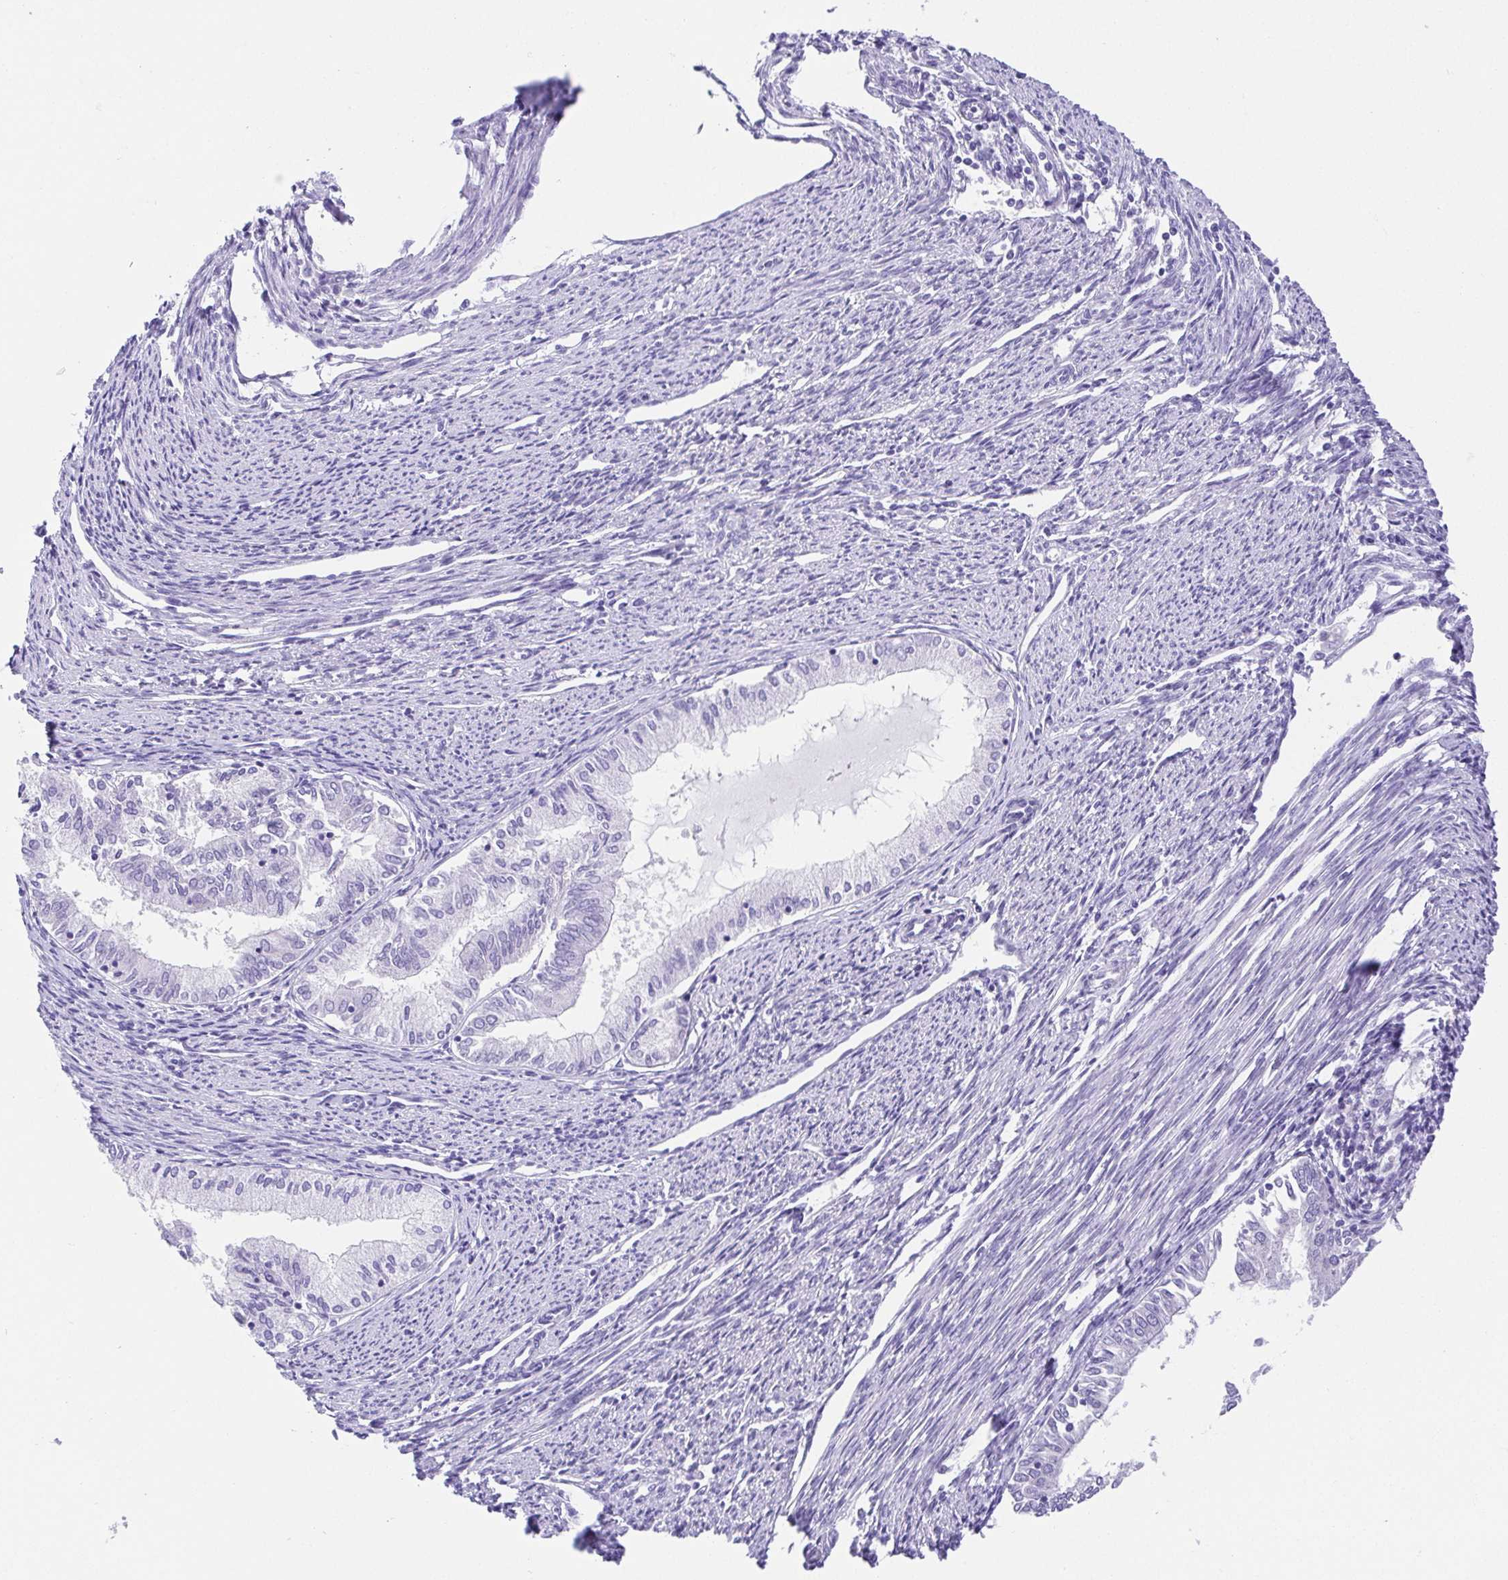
{"staining": {"intensity": "negative", "quantity": "none", "location": "none"}, "tissue": "endometrial cancer", "cell_type": "Tumor cells", "image_type": "cancer", "snomed": [{"axis": "morphology", "description": "Adenocarcinoma, NOS"}, {"axis": "topography", "description": "Endometrium"}], "caption": "The micrograph demonstrates no staining of tumor cells in endometrial cancer (adenocarcinoma). Brightfield microscopy of immunohistochemistry stained with DAB (3,3'-diaminobenzidine) (brown) and hematoxylin (blue), captured at high magnification.", "gene": "SPATA4", "patient": {"sex": "female", "age": 79}}